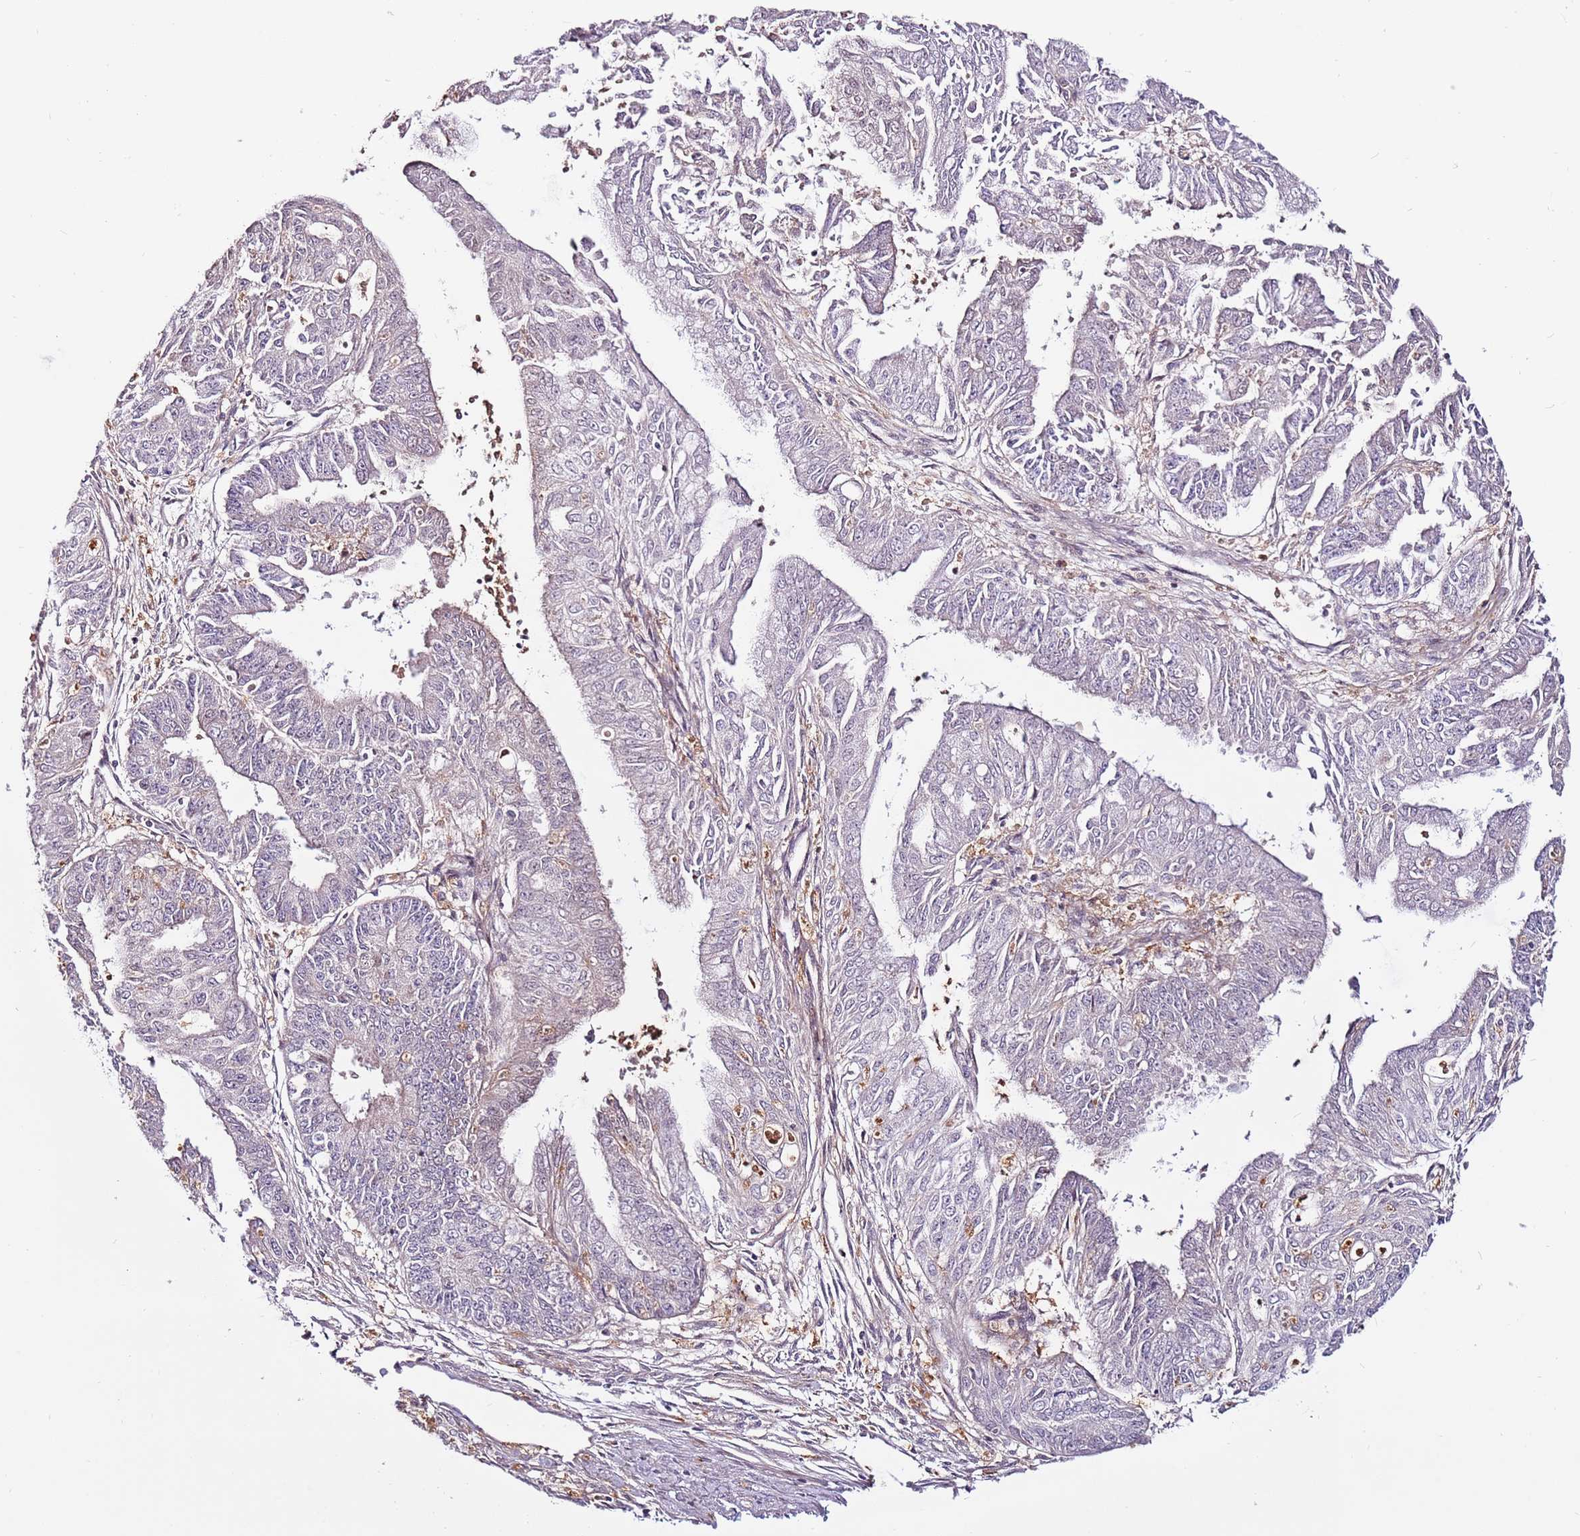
{"staining": {"intensity": "negative", "quantity": "none", "location": "none"}, "tissue": "endometrial cancer", "cell_type": "Tumor cells", "image_type": "cancer", "snomed": [{"axis": "morphology", "description": "Adenocarcinoma, NOS"}, {"axis": "topography", "description": "Endometrium"}], "caption": "A photomicrograph of human endometrial cancer (adenocarcinoma) is negative for staining in tumor cells.", "gene": "MTG2", "patient": {"sex": "female", "age": 73}}